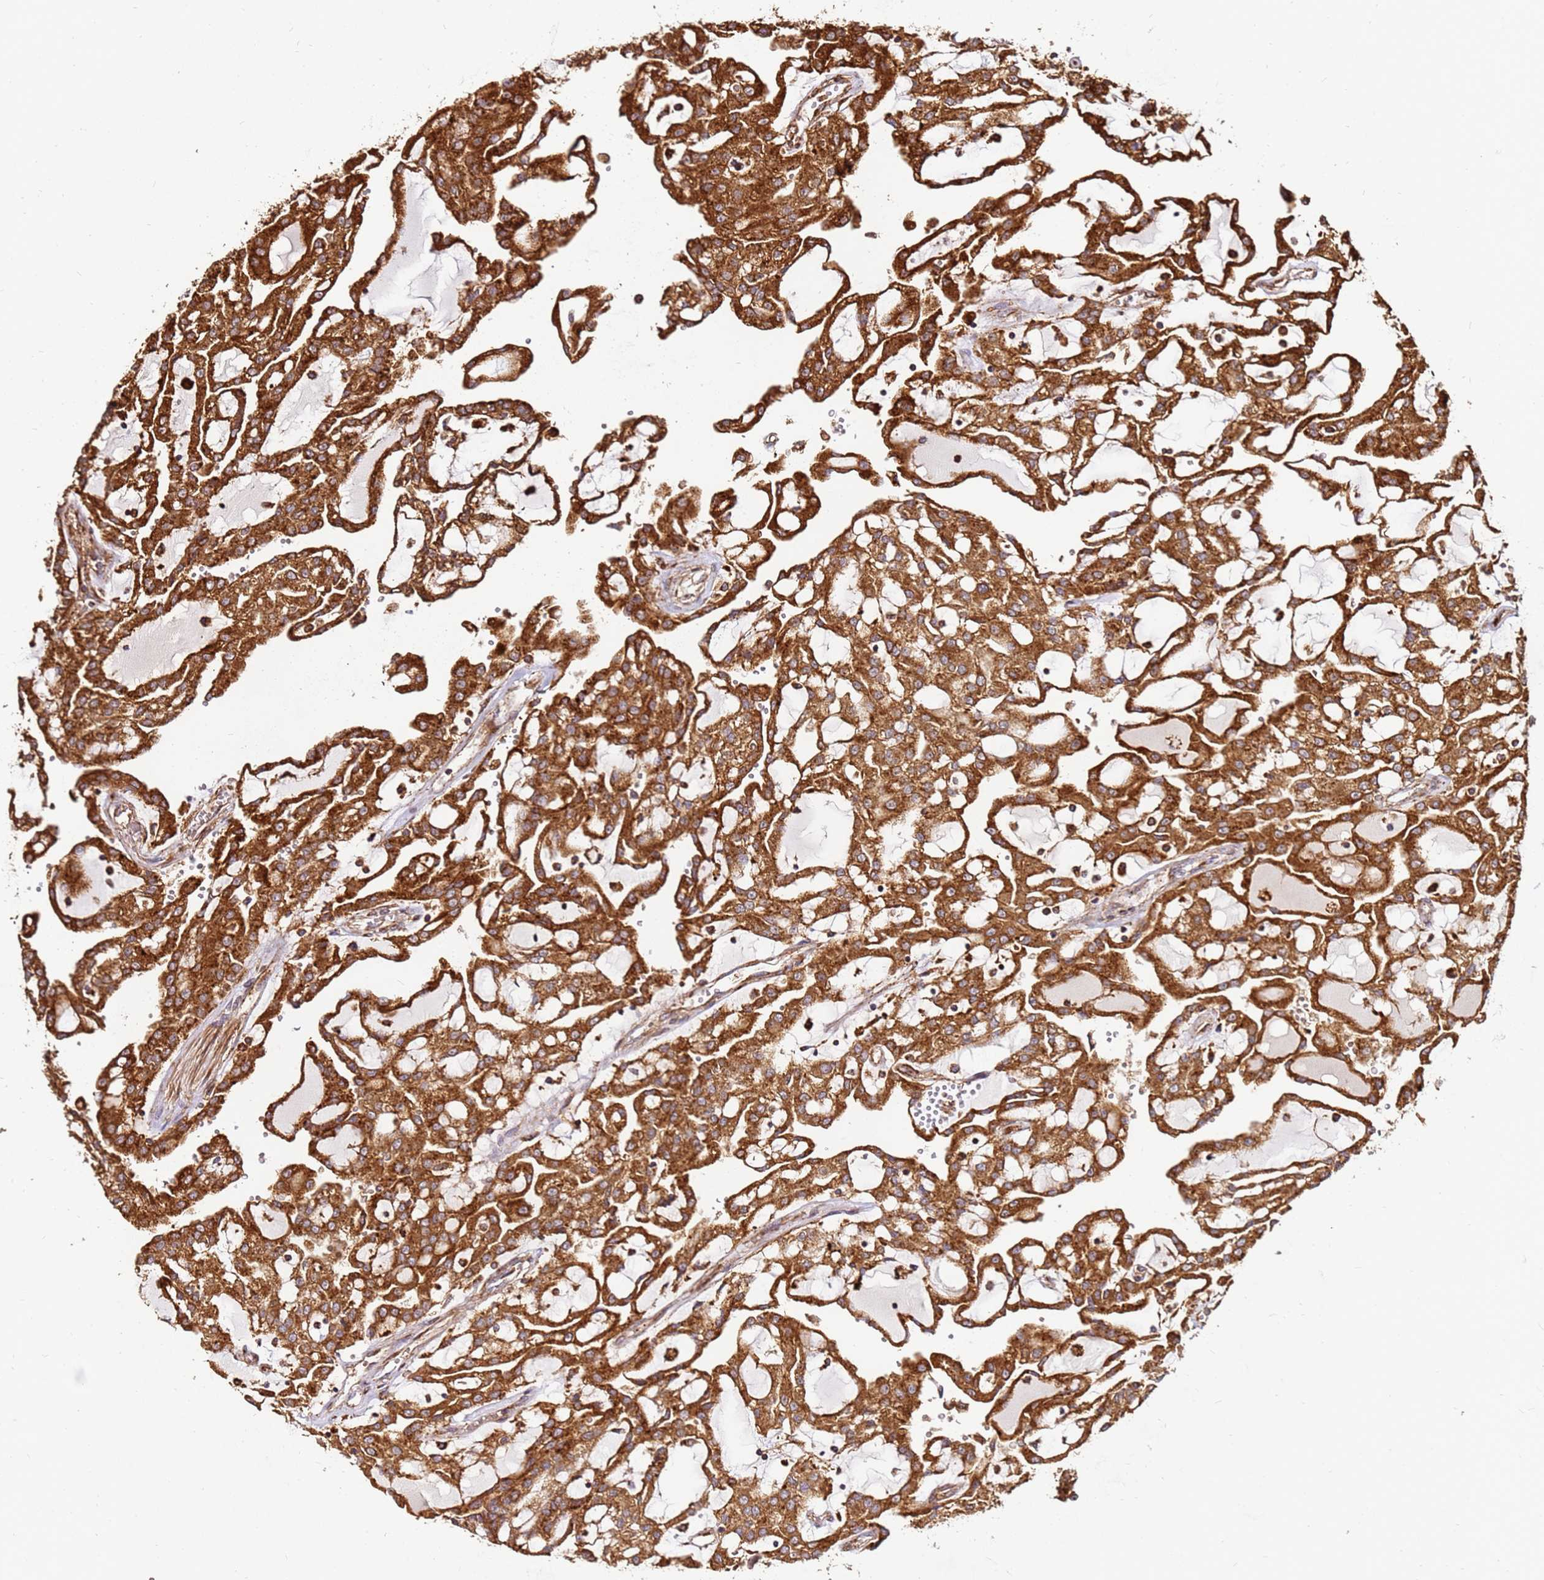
{"staining": {"intensity": "strong", "quantity": ">75%", "location": "cytoplasmic/membranous"}, "tissue": "renal cancer", "cell_type": "Tumor cells", "image_type": "cancer", "snomed": [{"axis": "morphology", "description": "Adenocarcinoma, NOS"}, {"axis": "topography", "description": "Kidney"}], "caption": "An image showing strong cytoplasmic/membranous staining in about >75% of tumor cells in adenocarcinoma (renal), as visualized by brown immunohistochemical staining.", "gene": "DVL3", "patient": {"sex": "male", "age": 63}}